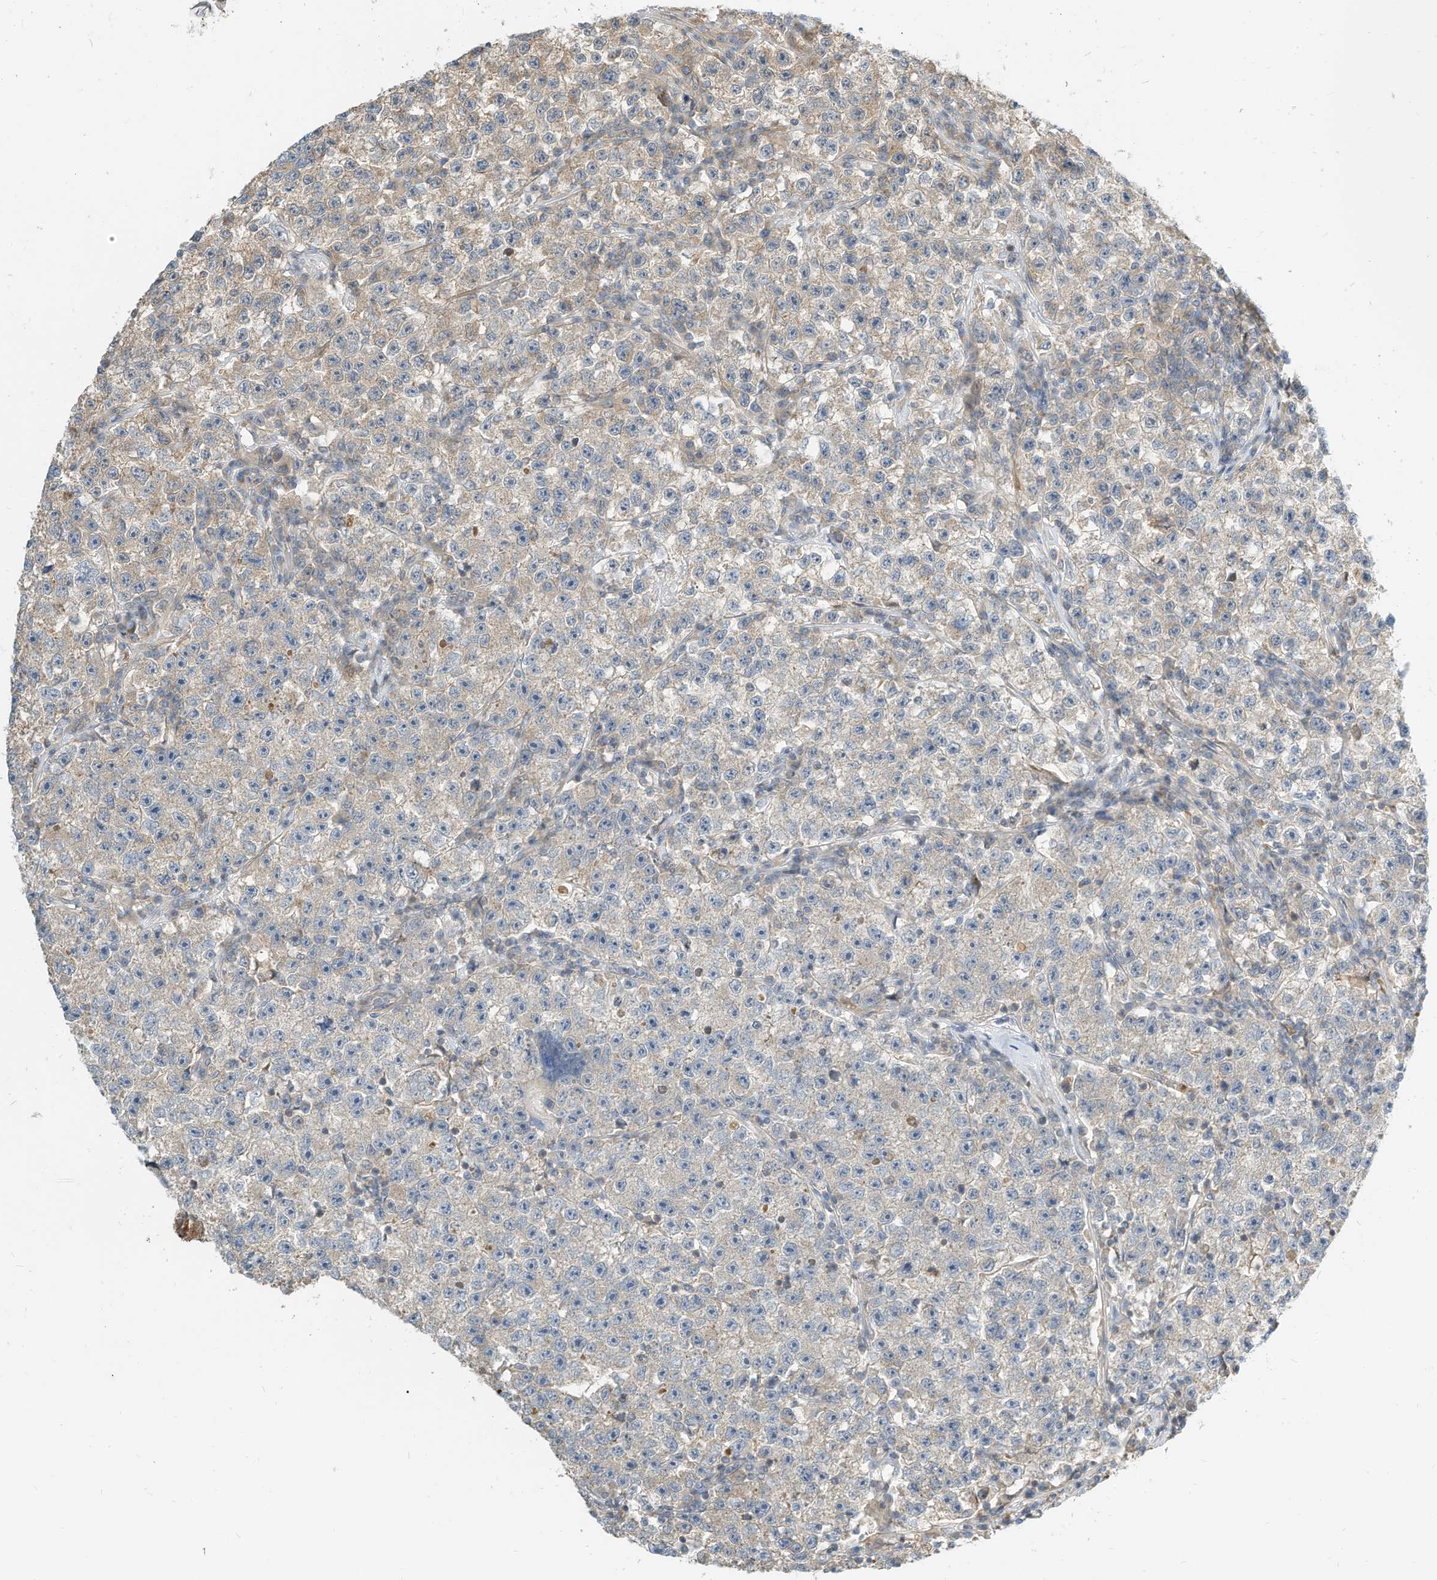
{"staining": {"intensity": "weak", "quantity": "25%-75%", "location": "cytoplasmic/membranous"}, "tissue": "testis cancer", "cell_type": "Tumor cells", "image_type": "cancer", "snomed": [{"axis": "morphology", "description": "Seminoma, NOS"}, {"axis": "topography", "description": "Testis"}], "caption": "This histopathology image displays testis cancer stained with IHC to label a protein in brown. The cytoplasmic/membranous of tumor cells show weak positivity for the protein. Nuclei are counter-stained blue.", "gene": "OFD1", "patient": {"sex": "male", "age": 22}}